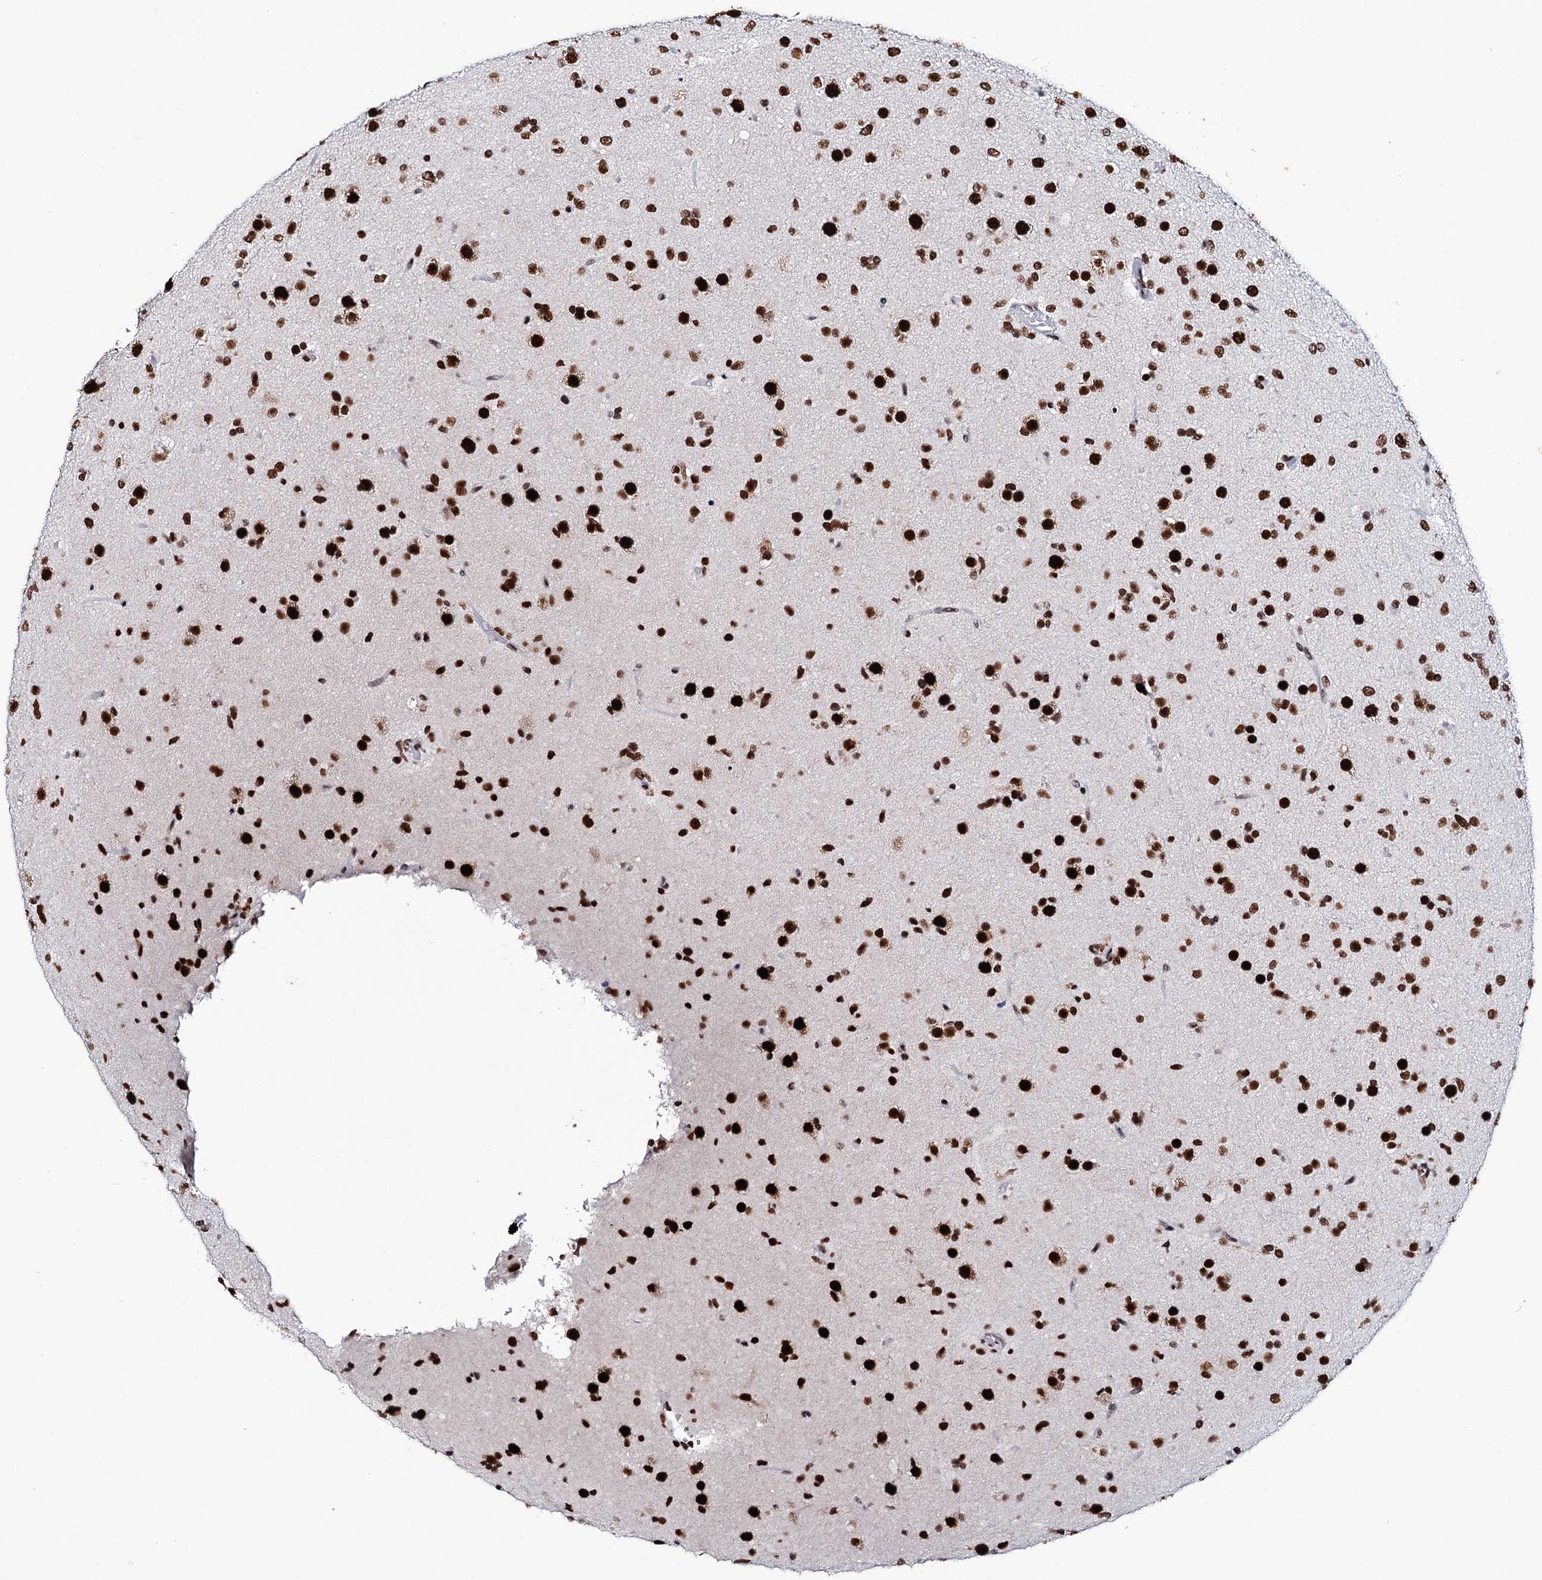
{"staining": {"intensity": "strong", "quantity": ">75%", "location": "nuclear"}, "tissue": "glioma", "cell_type": "Tumor cells", "image_type": "cancer", "snomed": [{"axis": "morphology", "description": "Glioma, malignant, Low grade"}, {"axis": "topography", "description": "Brain"}], "caption": "Immunohistochemistry of malignant low-grade glioma exhibits high levels of strong nuclear staining in approximately >75% of tumor cells. (Brightfield microscopy of DAB IHC at high magnification).", "gene": "MATR3", "patient": {"sex": "male", "age": 65}}